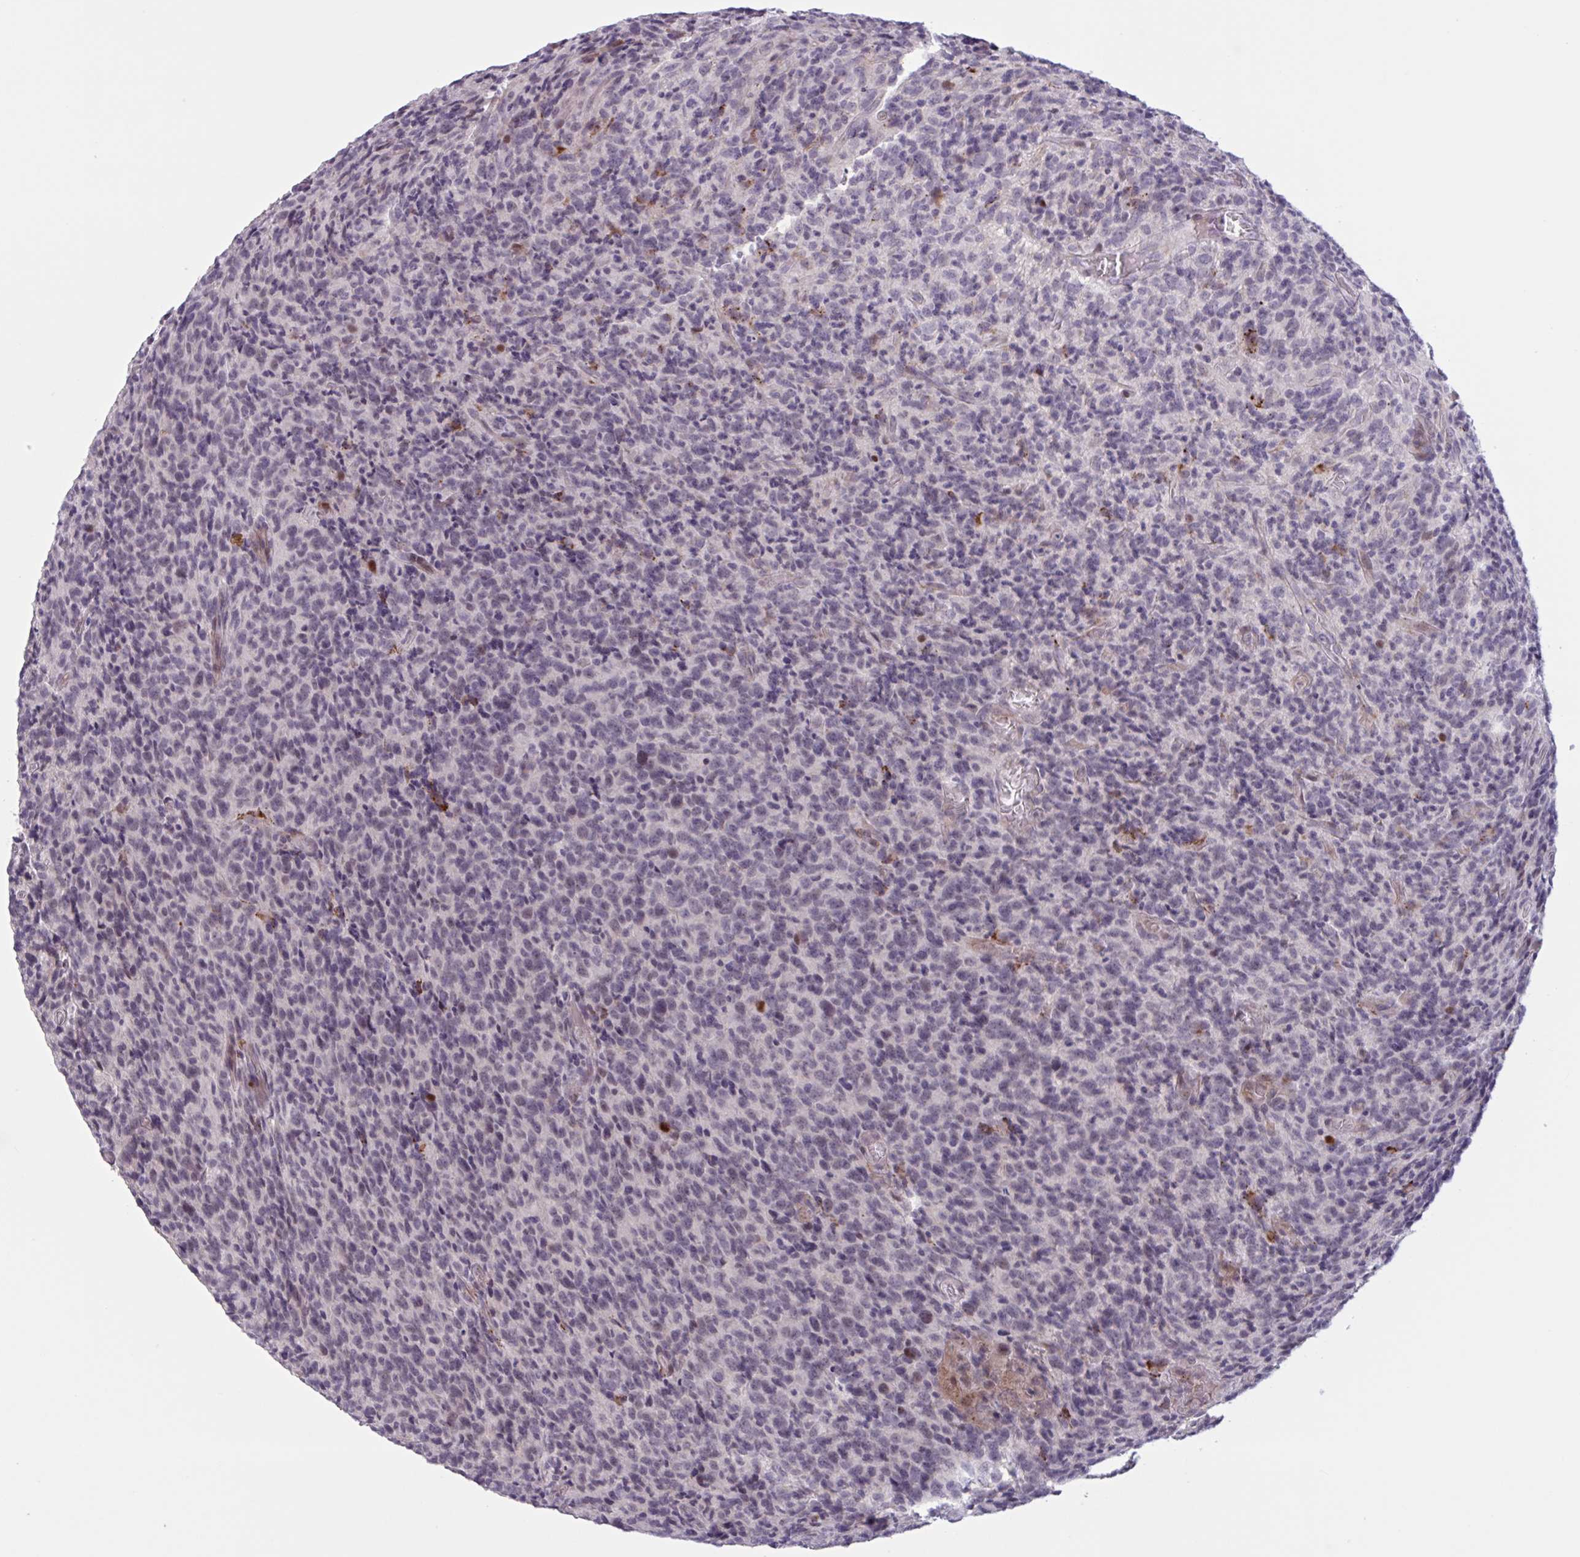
{"staining": {"intensity": "moderate", "quantity": "<25%", "location": "cytoplasmic/membranous"}, "tissue": "glioma", "cell_type": "Tumor cells", "image_type": "cancer", "snomed": [{"axis": "morphology", "description": "Glioma, malignant, High grade"}, {"axis": "topography", "description": "Brain"}], "caption": "Moderate cytoplasmic/membranous protein positivity is identified in approximately <25% of tumor cells in glioma.", "gene": "RFPL4B", "patient": {"sex": "male", "age": 76}}